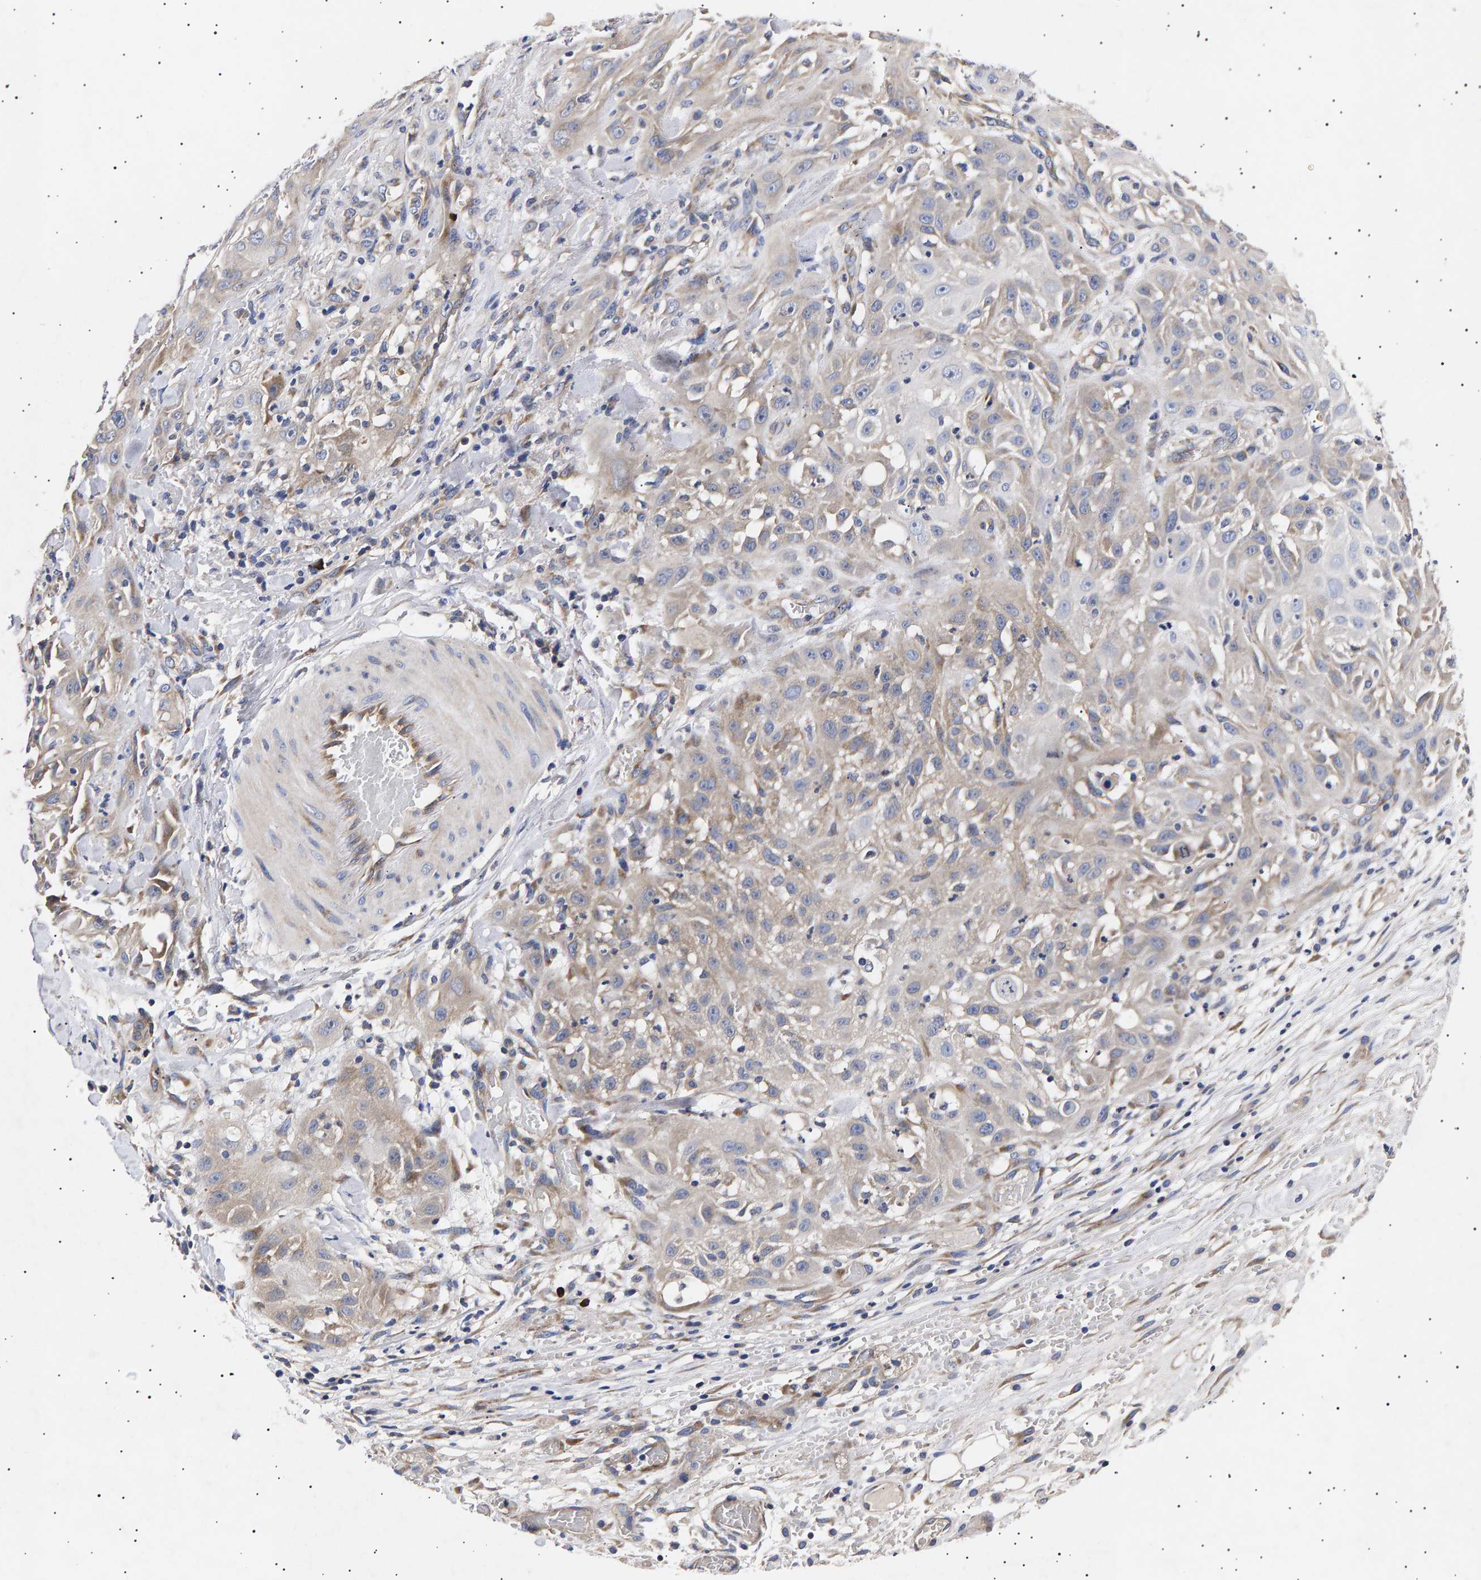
{"staining": {"intensity": "weak", "quantity": "<25%", "location": "cytoplasmic/membranous"}, "tissue": "skin cancer", "cell_type": "Tumor cells", "image_type": "cancer", "snomed": [{"axis": "morphology", "description": "Squamous cell carcinoma, NOS"}, {"axis": "topography", "description": "Skin"}], "caption": "Tumor cells show no significant staining in skin squamous cell carcinoma. (IHC, brightfield microscopy, high magnification).", "gene": "ANKRD40", "patient": {"sex": "male", "age": 75}}